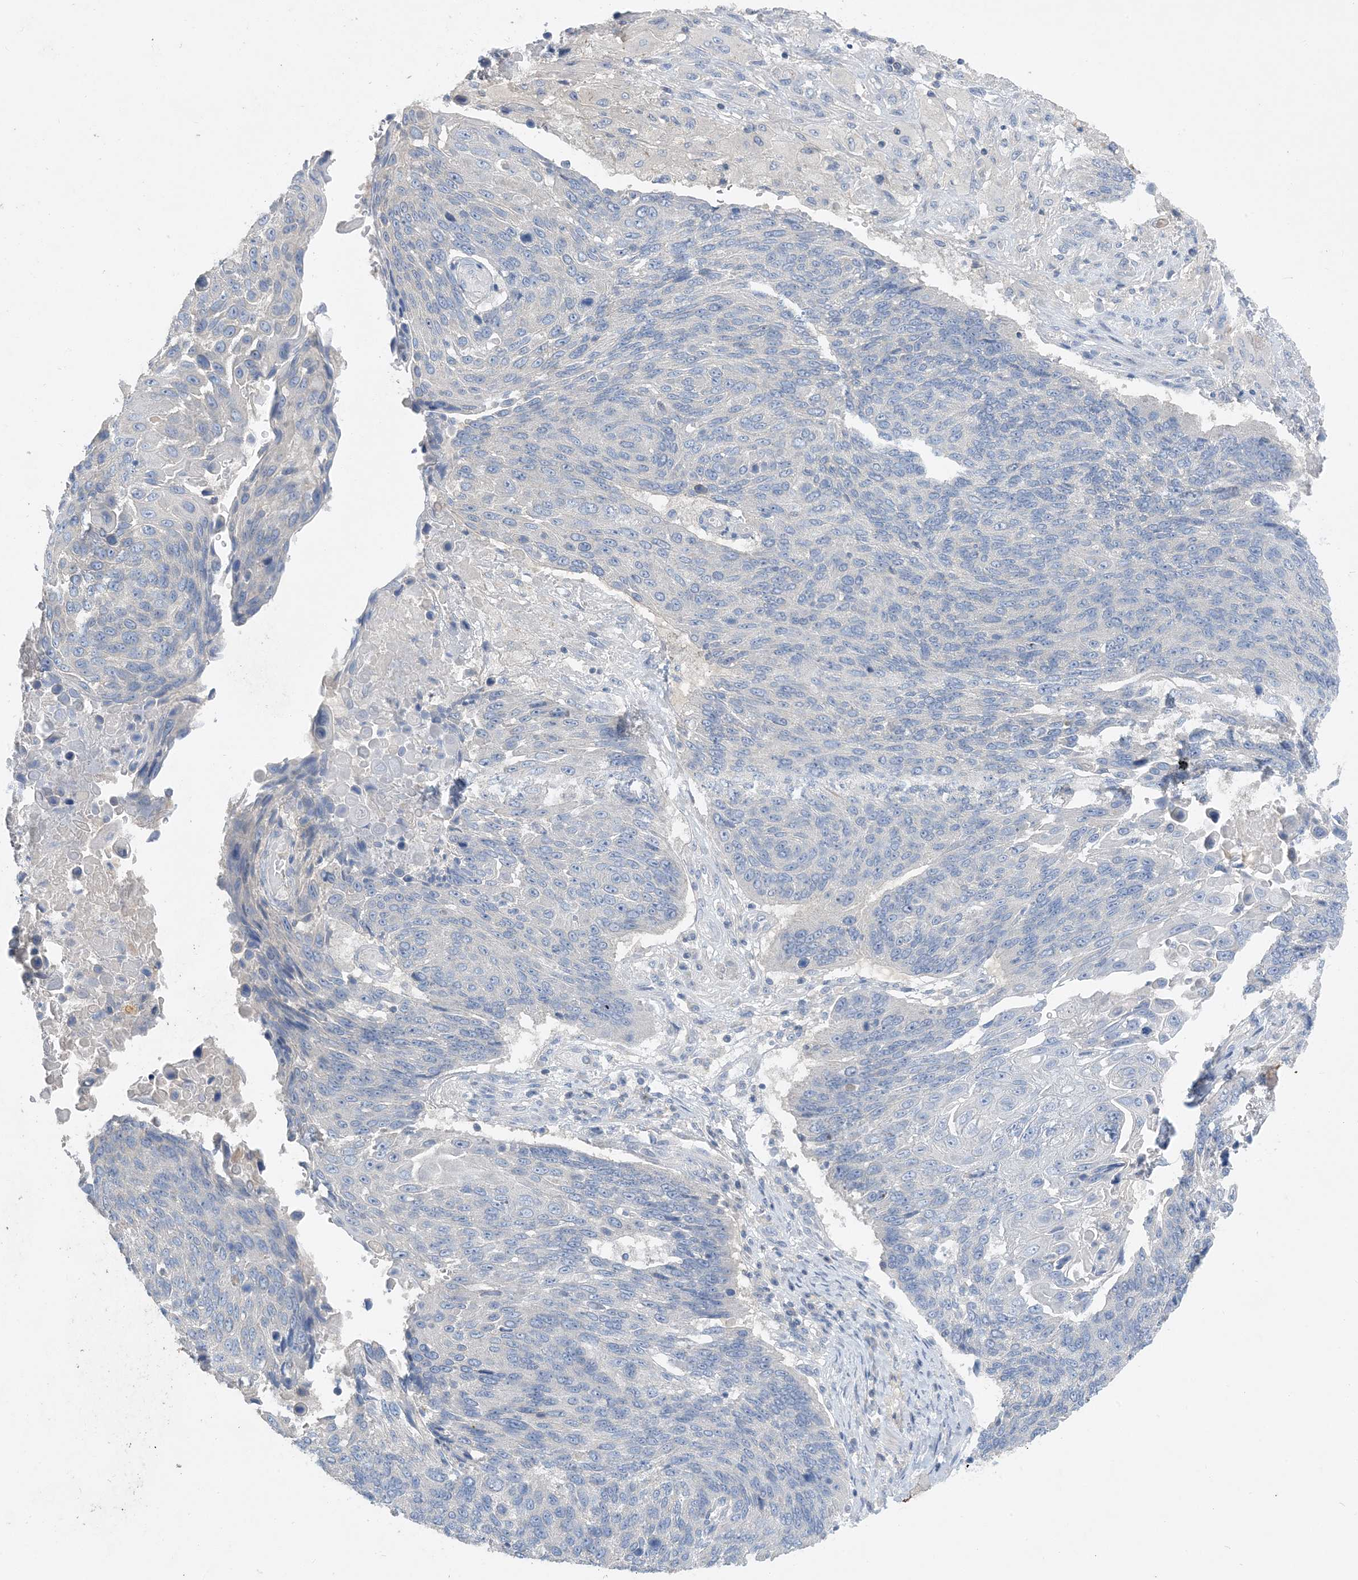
{"staining": {"intensity": "negative", "quantity": "none", "location": "none"}, "tissue": "lung cancer", "cell_type": "Tumor cells", "image_type": "cancer", "snomed": [{"axis": "morphology", "description": "Squamous cell carcinoma, NOS"}, {"axis": "topography", "description": "Lung"}], "caption": "Immunohistochemistry histopathology image of neoplastic tissue: lung cancer stained with DAB demonstrates no significant protein staining in tumor cells.", "gene": "KPRP", "patient": {"sex": "male", "age": 66}}